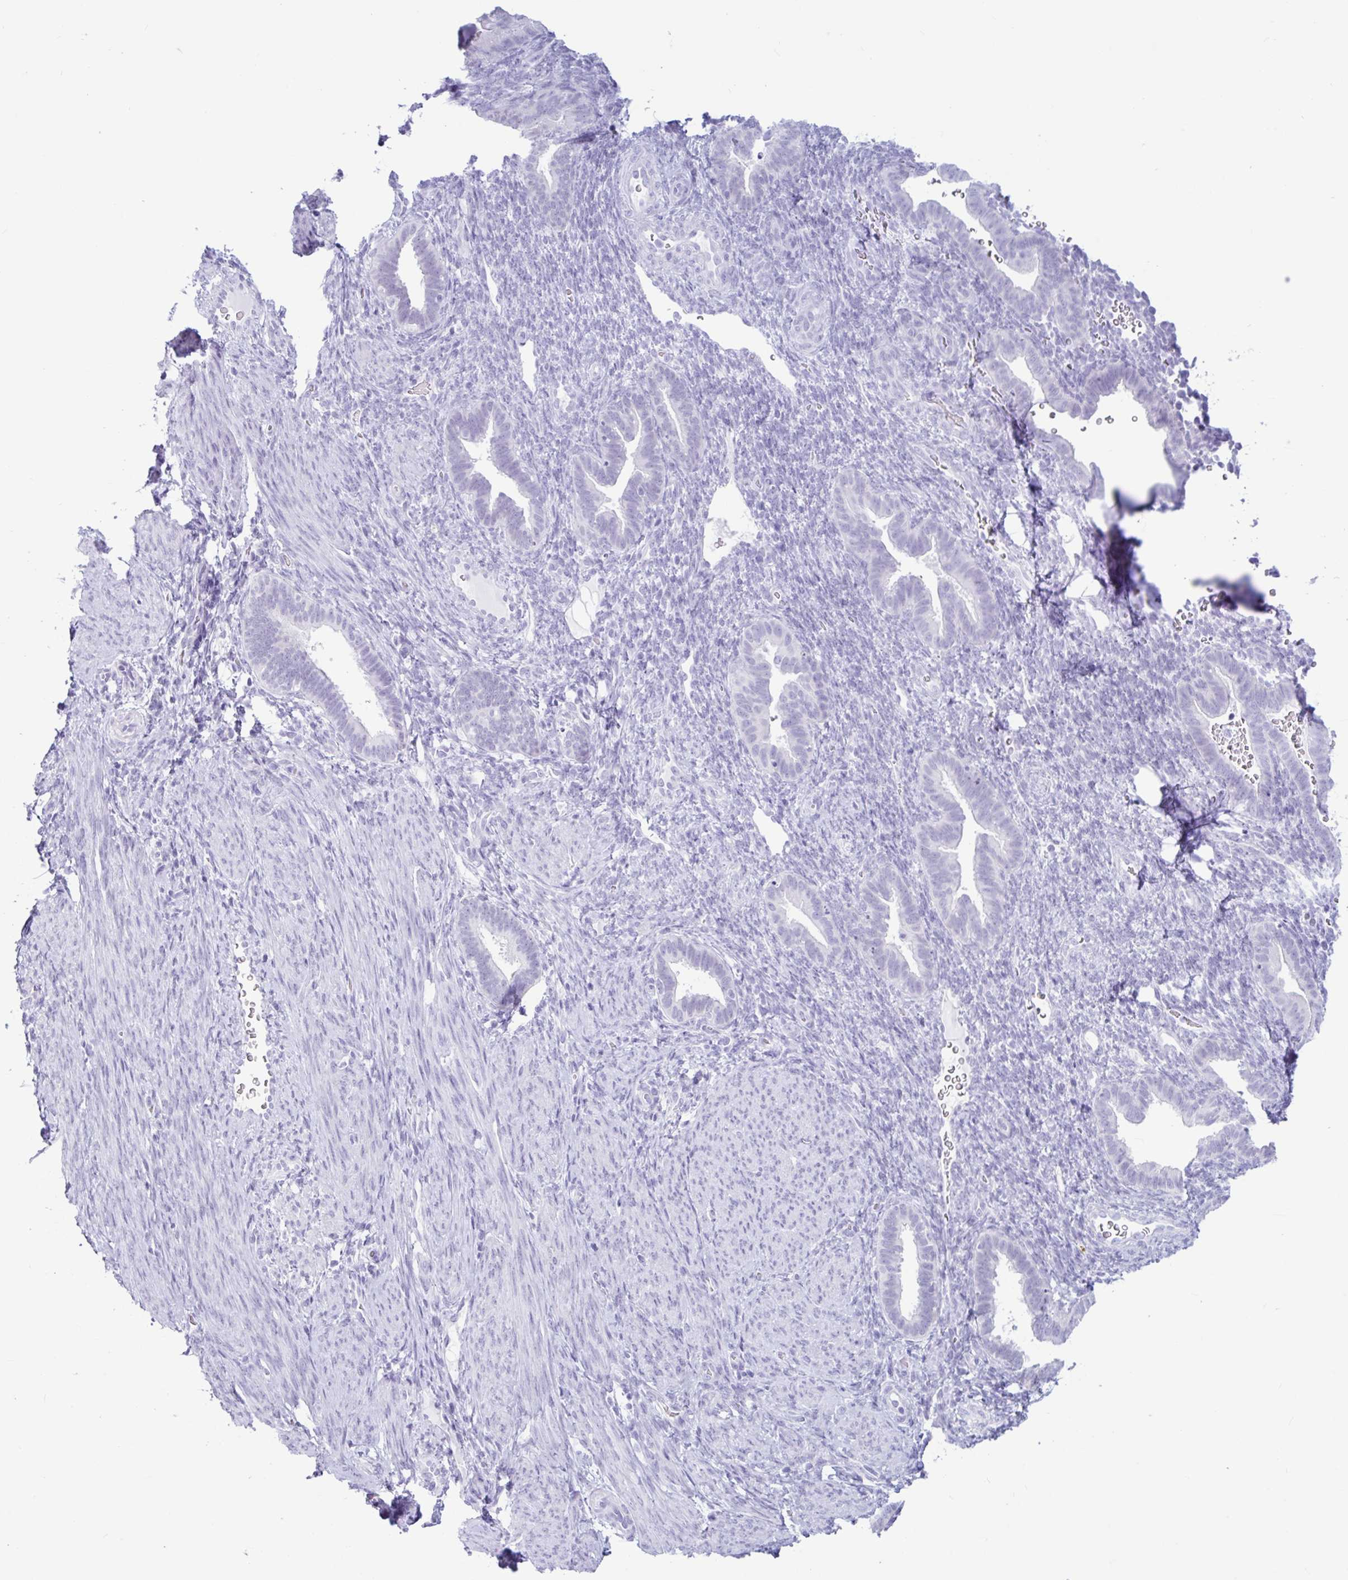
{"staining": {"intensity": "negative", "quantity": "none", "location": "none"}, "tissue": "endometrium", "cell_type": "Cells in endometrial stroma", "image_type": "normal", "snomed": [{"axis": "morphology", "description": "Normal tissue, NOS"}, {"axis": "topography", "description": "Endometrium"}], "caption": "Immunohistochemical staining of benign endometrium shows no significant staining in cells in endometrial stroma. Brightfield microscopy of immunohistochemistry (IHC) stained with DAB (brown) and hematoxylin (blue), captured at high magnification.", "gene": "CTSE", "patient": {"sex": "female", "age": 34}}